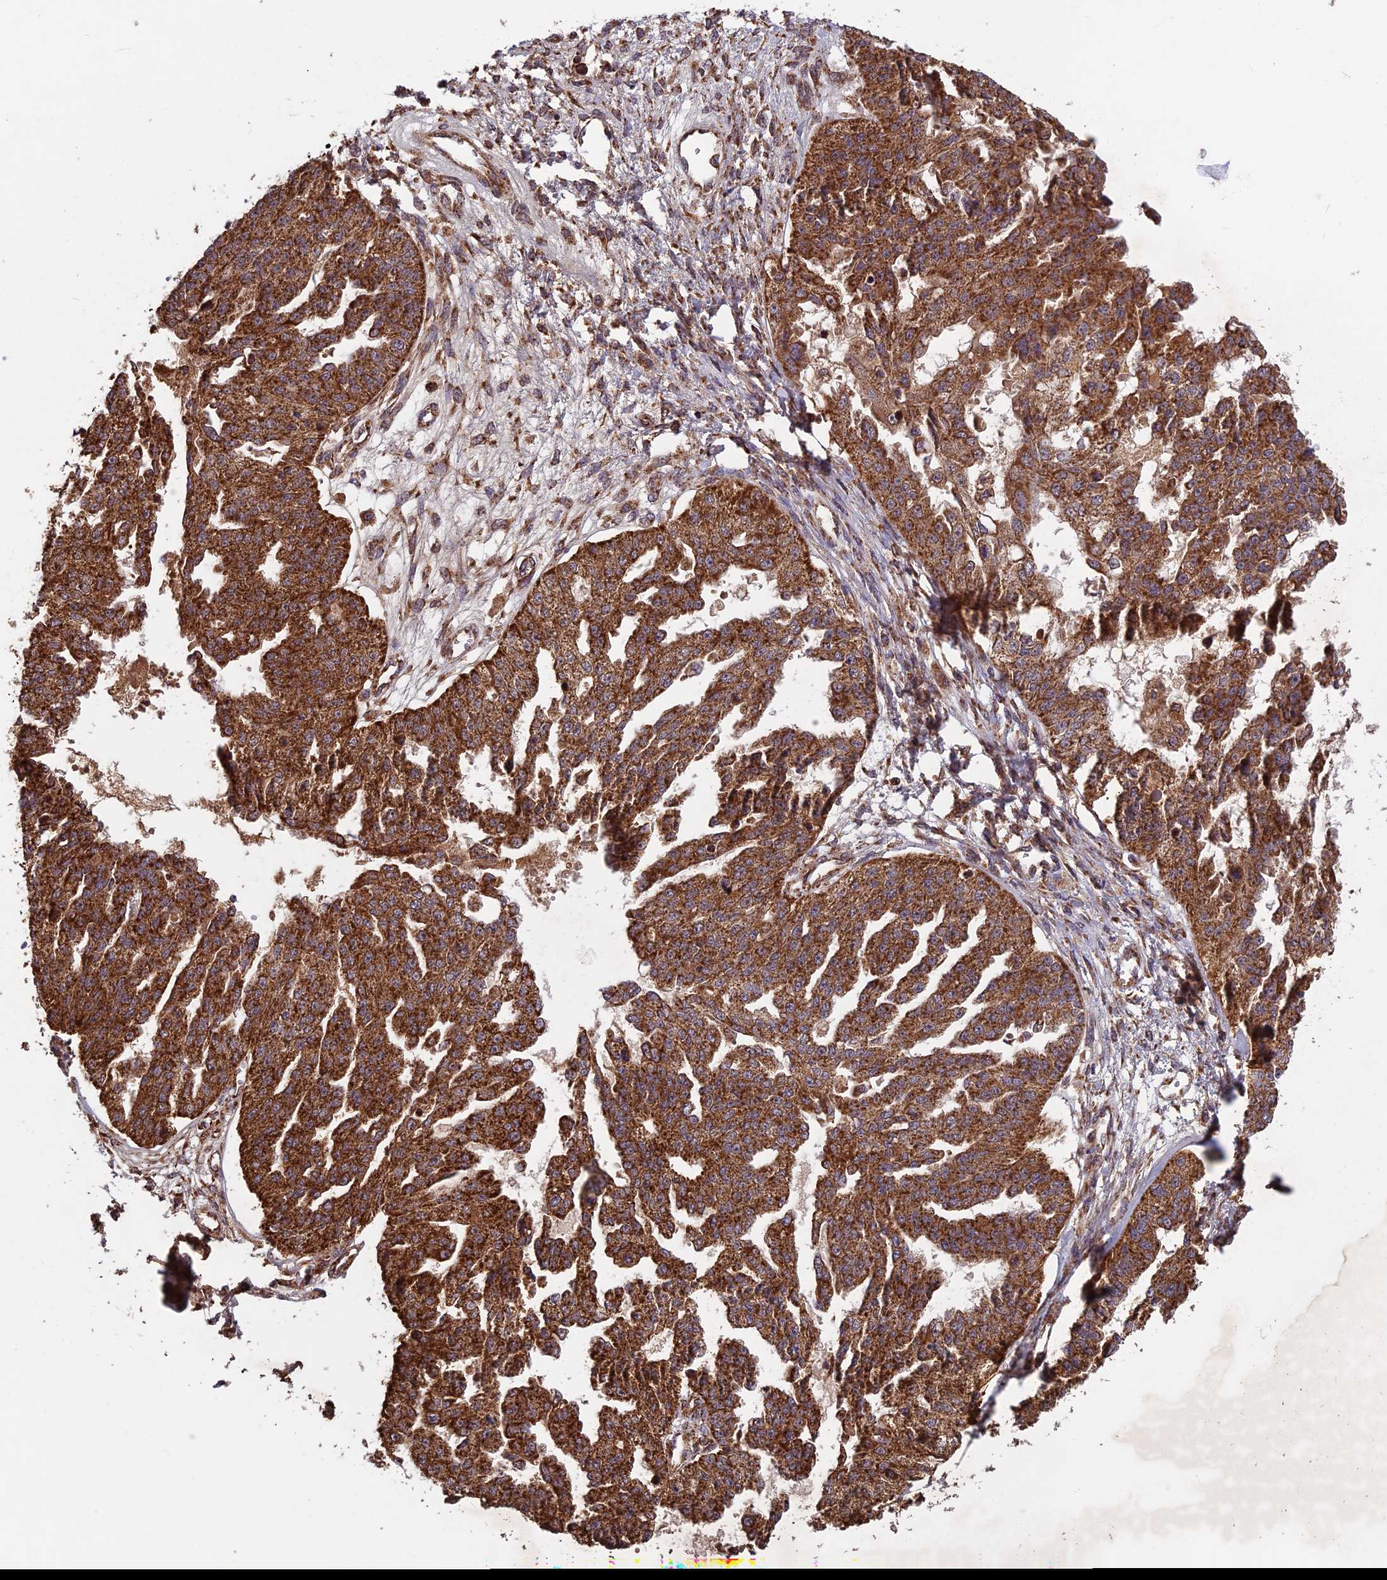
{"staining": {"intensity": "strong", "quantity": ">75%", "location": "cytoplasmic/membranous"}, "tissue": "ovarian cancer", "cell_type": "Tumor cells", "image_type": "cancer", "snomed": [{"axis": "morphology", "description": "Cystadenocarcinoma, serous, NOS"}, {"axis": "topography", "description": "Ovary"}], "caption": "About >75% of tumor cells in ovarian cancer (serous cystadenocarcinoma) display strong cytoplasmic/membranous protein positivity as visualized by brown immunohistochemical staining.", "gene": "CCDC15", "patient": {"sex": "female", "age": 58}}